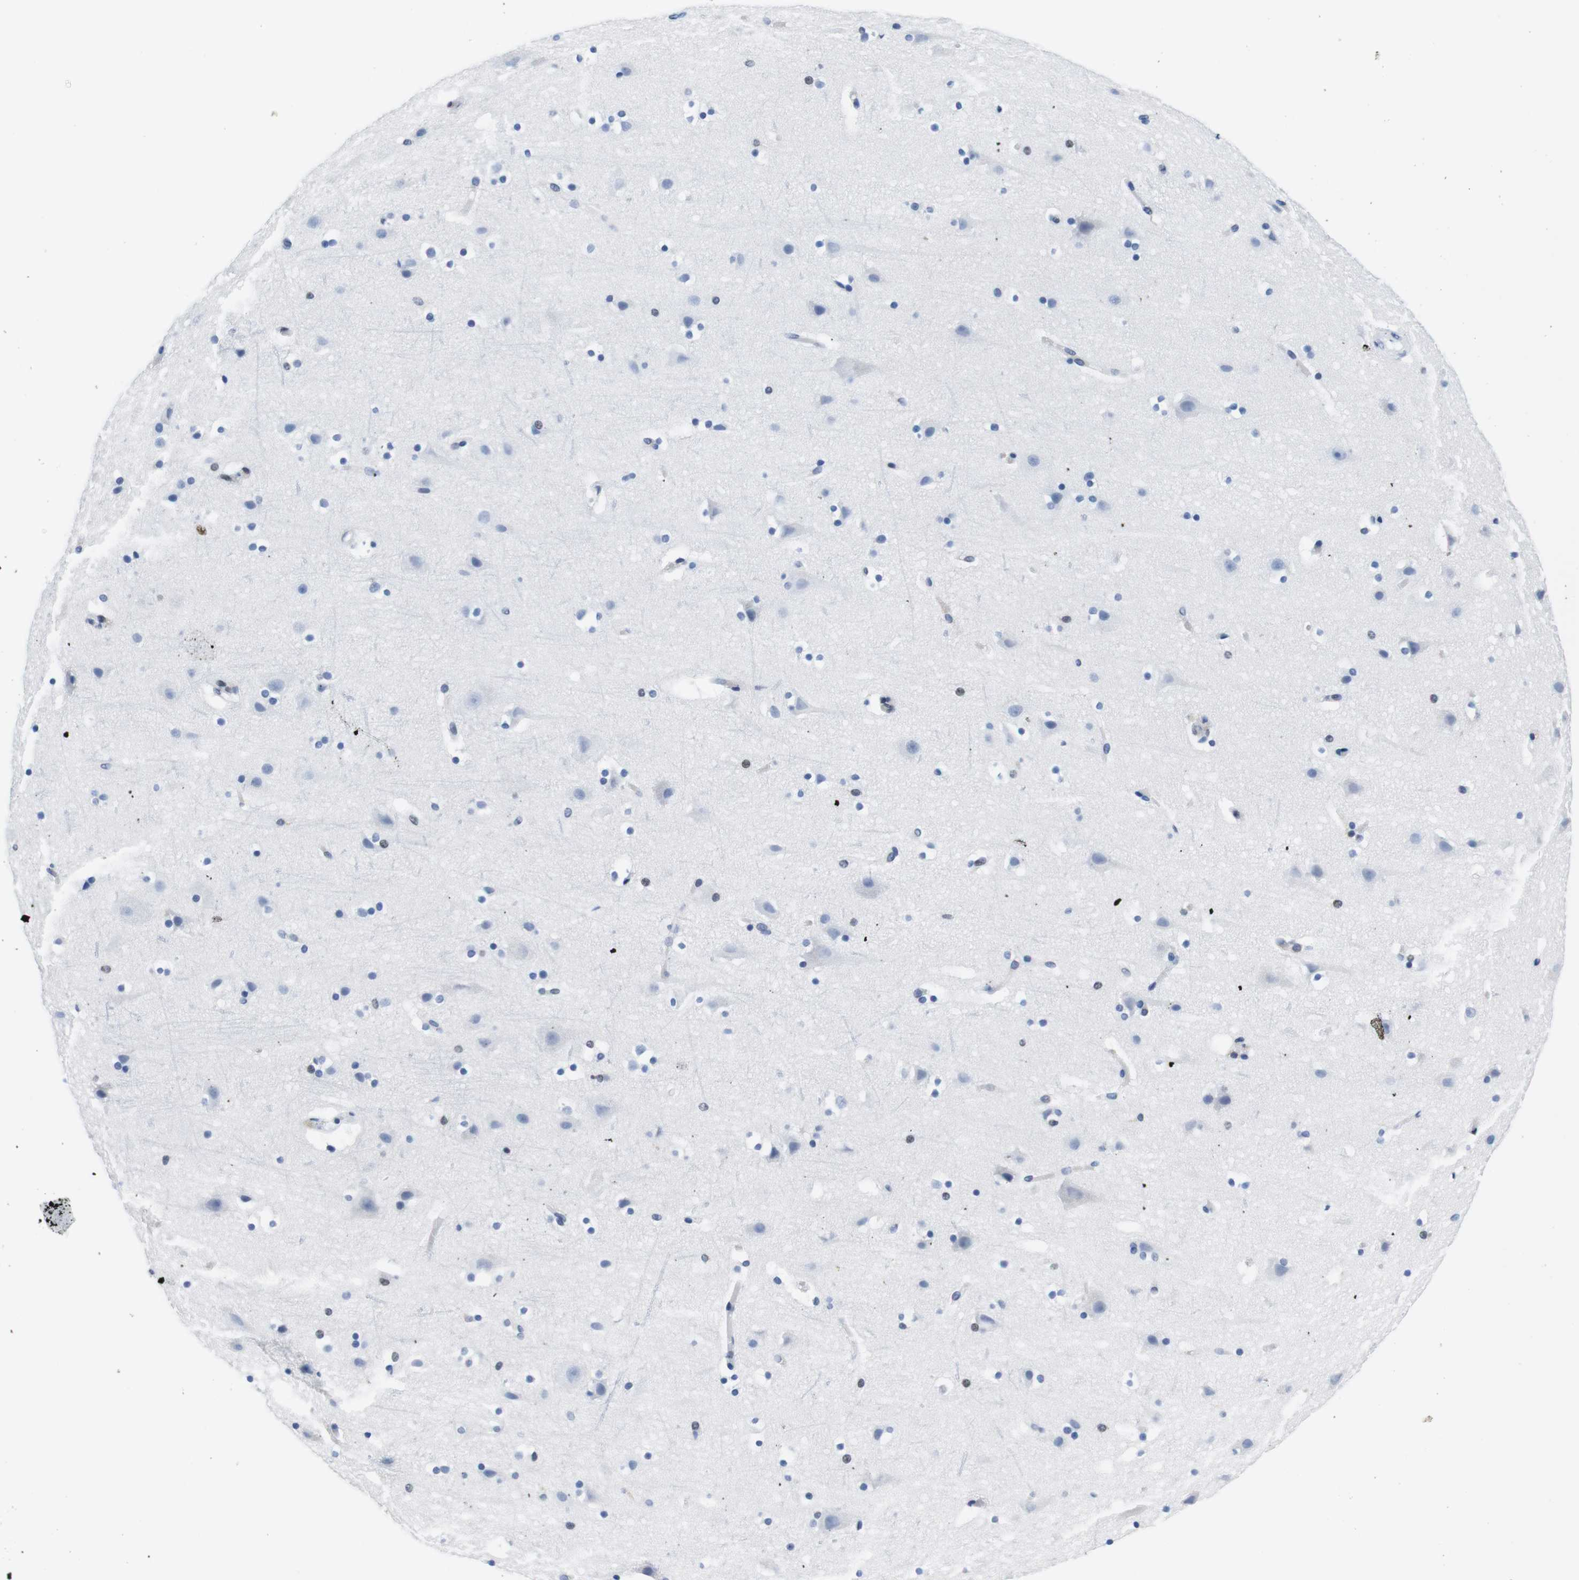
{"staining": {"intensity": "negative", "quantity": "none", "location": "none"}, "tissue": "cerebral cortex", "cell_type": "Endothelial cells", "image_type": "normal", "snomed": [{"axis": "morphology", "description": "Normal tissue, NOS"}, {"axis": "topography", "description": "Cerebral cortex"}], "caption": "Endothelial cells show no significant protein positivity in normal cerebral cortex.", "gene": "IFI16", "patient": {"sex": "male", "age": 45}}